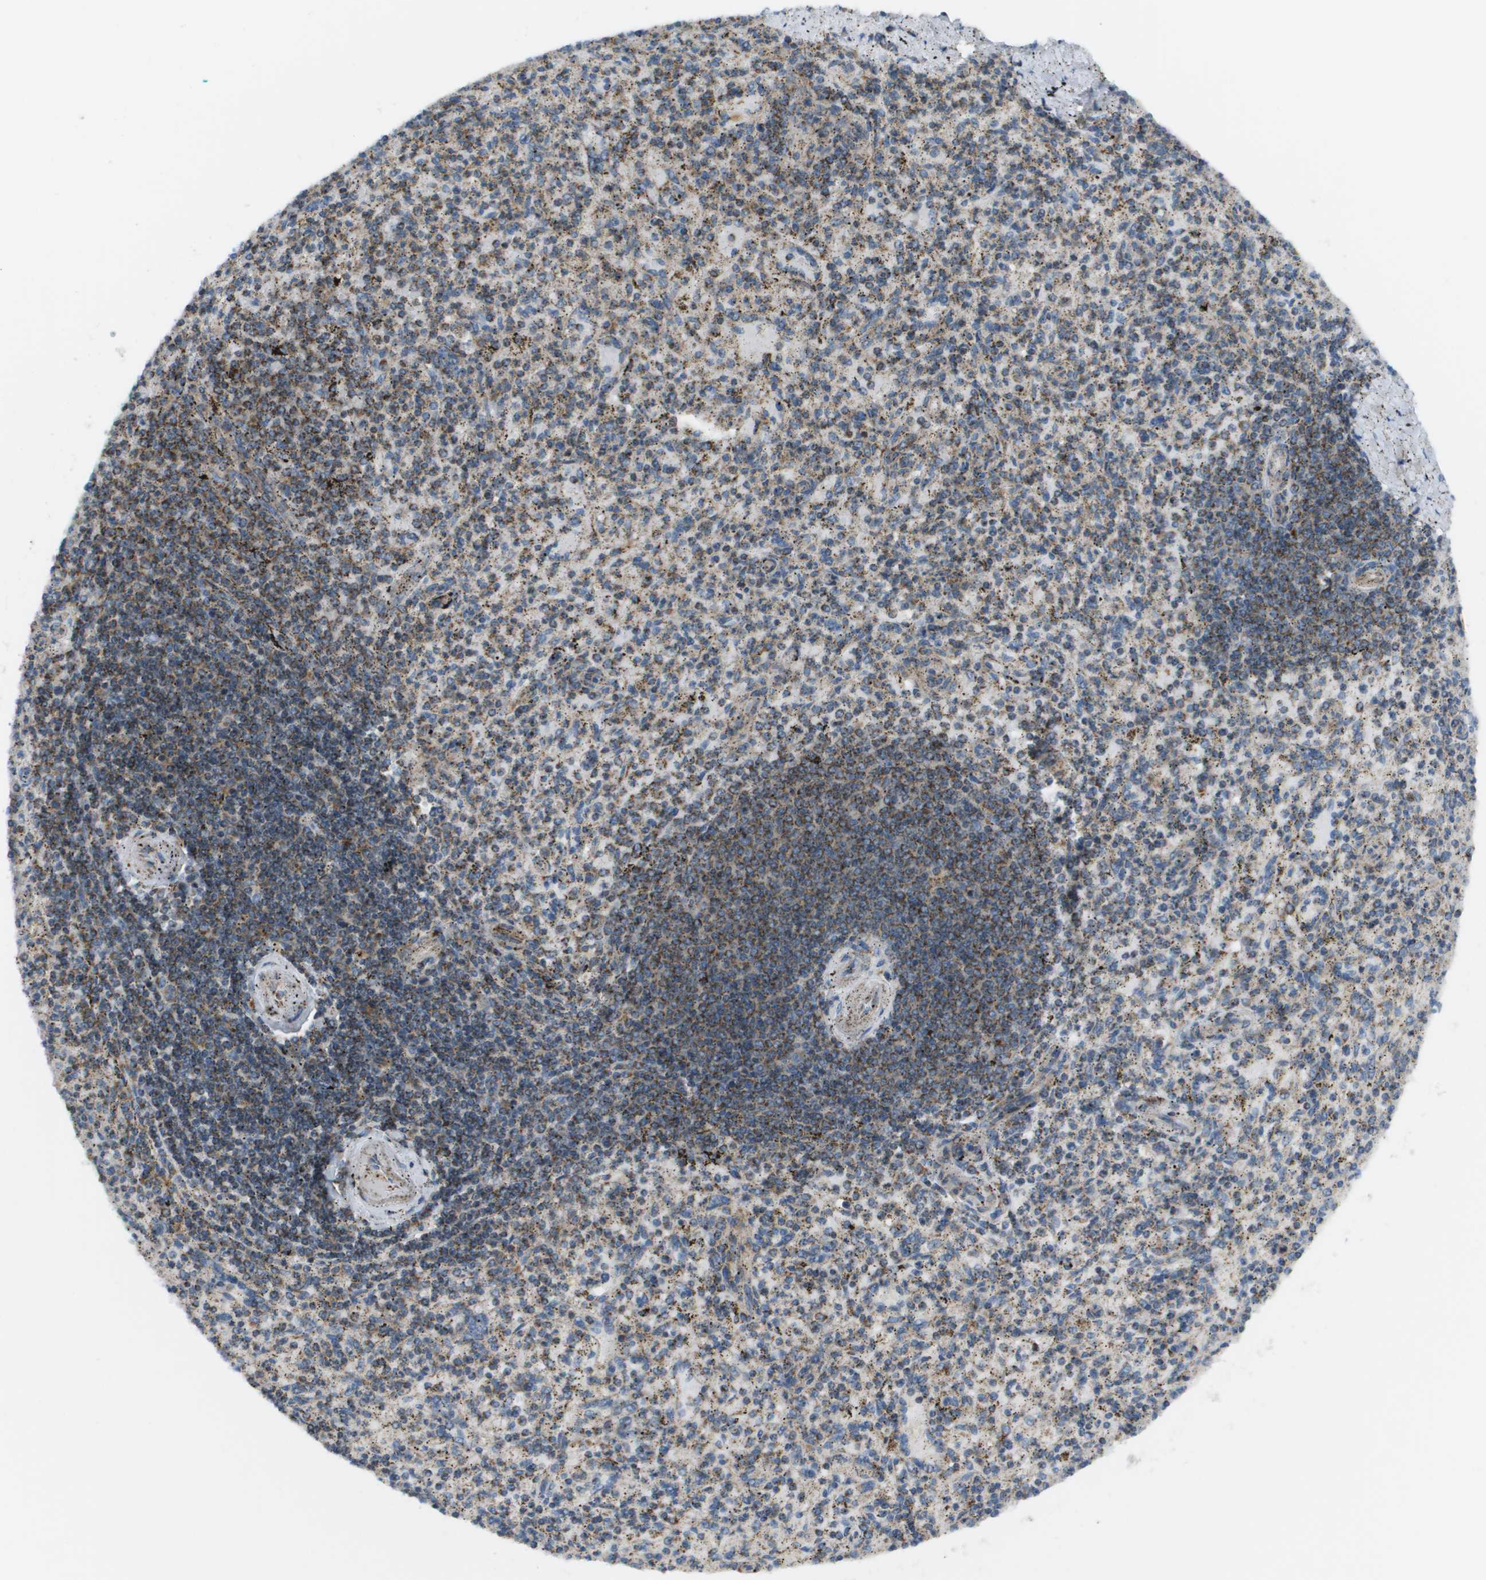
{"staining": {"intensity": "weak", "quantity": "25%-75%", "location": "cytoplasmic/membranous"}, "tissue": "spleen", "cell_type": "Cells in red pulp", "image_type": "normal", "snomed": [{"axis": "morphology", "description": "Normal tissue, NOS"}, {"axis": "topography", "description": "Spleen"}], "caption": "Normal spleen demonstrates weak cytoplasmic/membranous staining in about 25%-75% of cells in red pulp, visualized by immunohistochemistry. (DAB (3,3'-diaminobenzidine) IHC, brown staining for protein, blue staining for nuclei).", "gene": "TAOK3", "patient": {"sex": "male", "age": 72}}